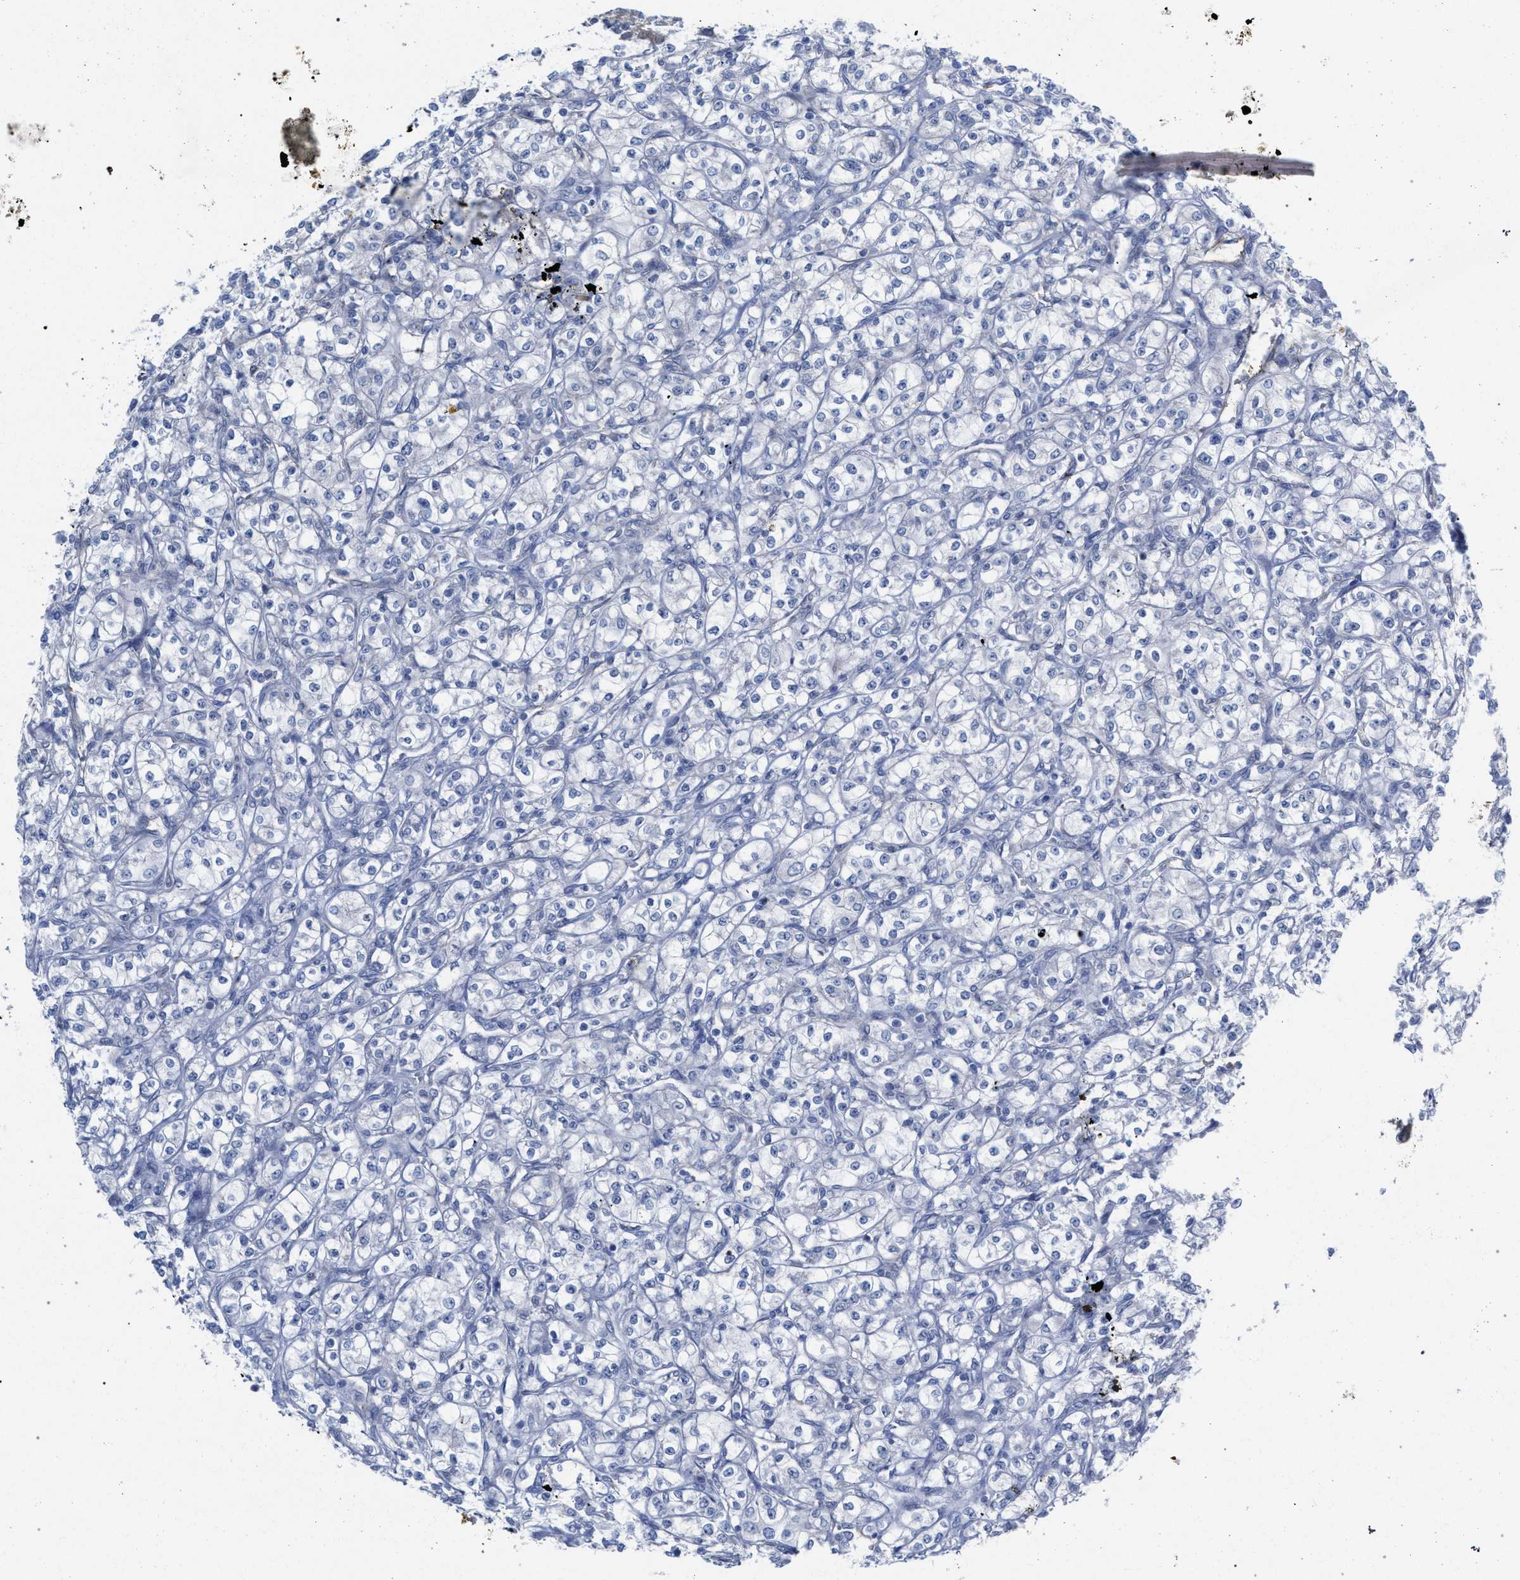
{"staining": {"intensity": "negative", "quantity": "none", "location": "none"}, "tissue": "renal cancer", "cell_type": "Tumor cells", "image_type": "cancer", "snomed": [{"axis": "morphology", "description": "Adenocarcinoma, NOS"}, {"axis": "topography", "description": "Kidney"}], "caption": "Adenocarcinoma (renal) was stained to show a protein in brown. There is no significant expression in tumor cells.", "gene": "FHOD3", "patient": {"sex": "male", "age": 77}}